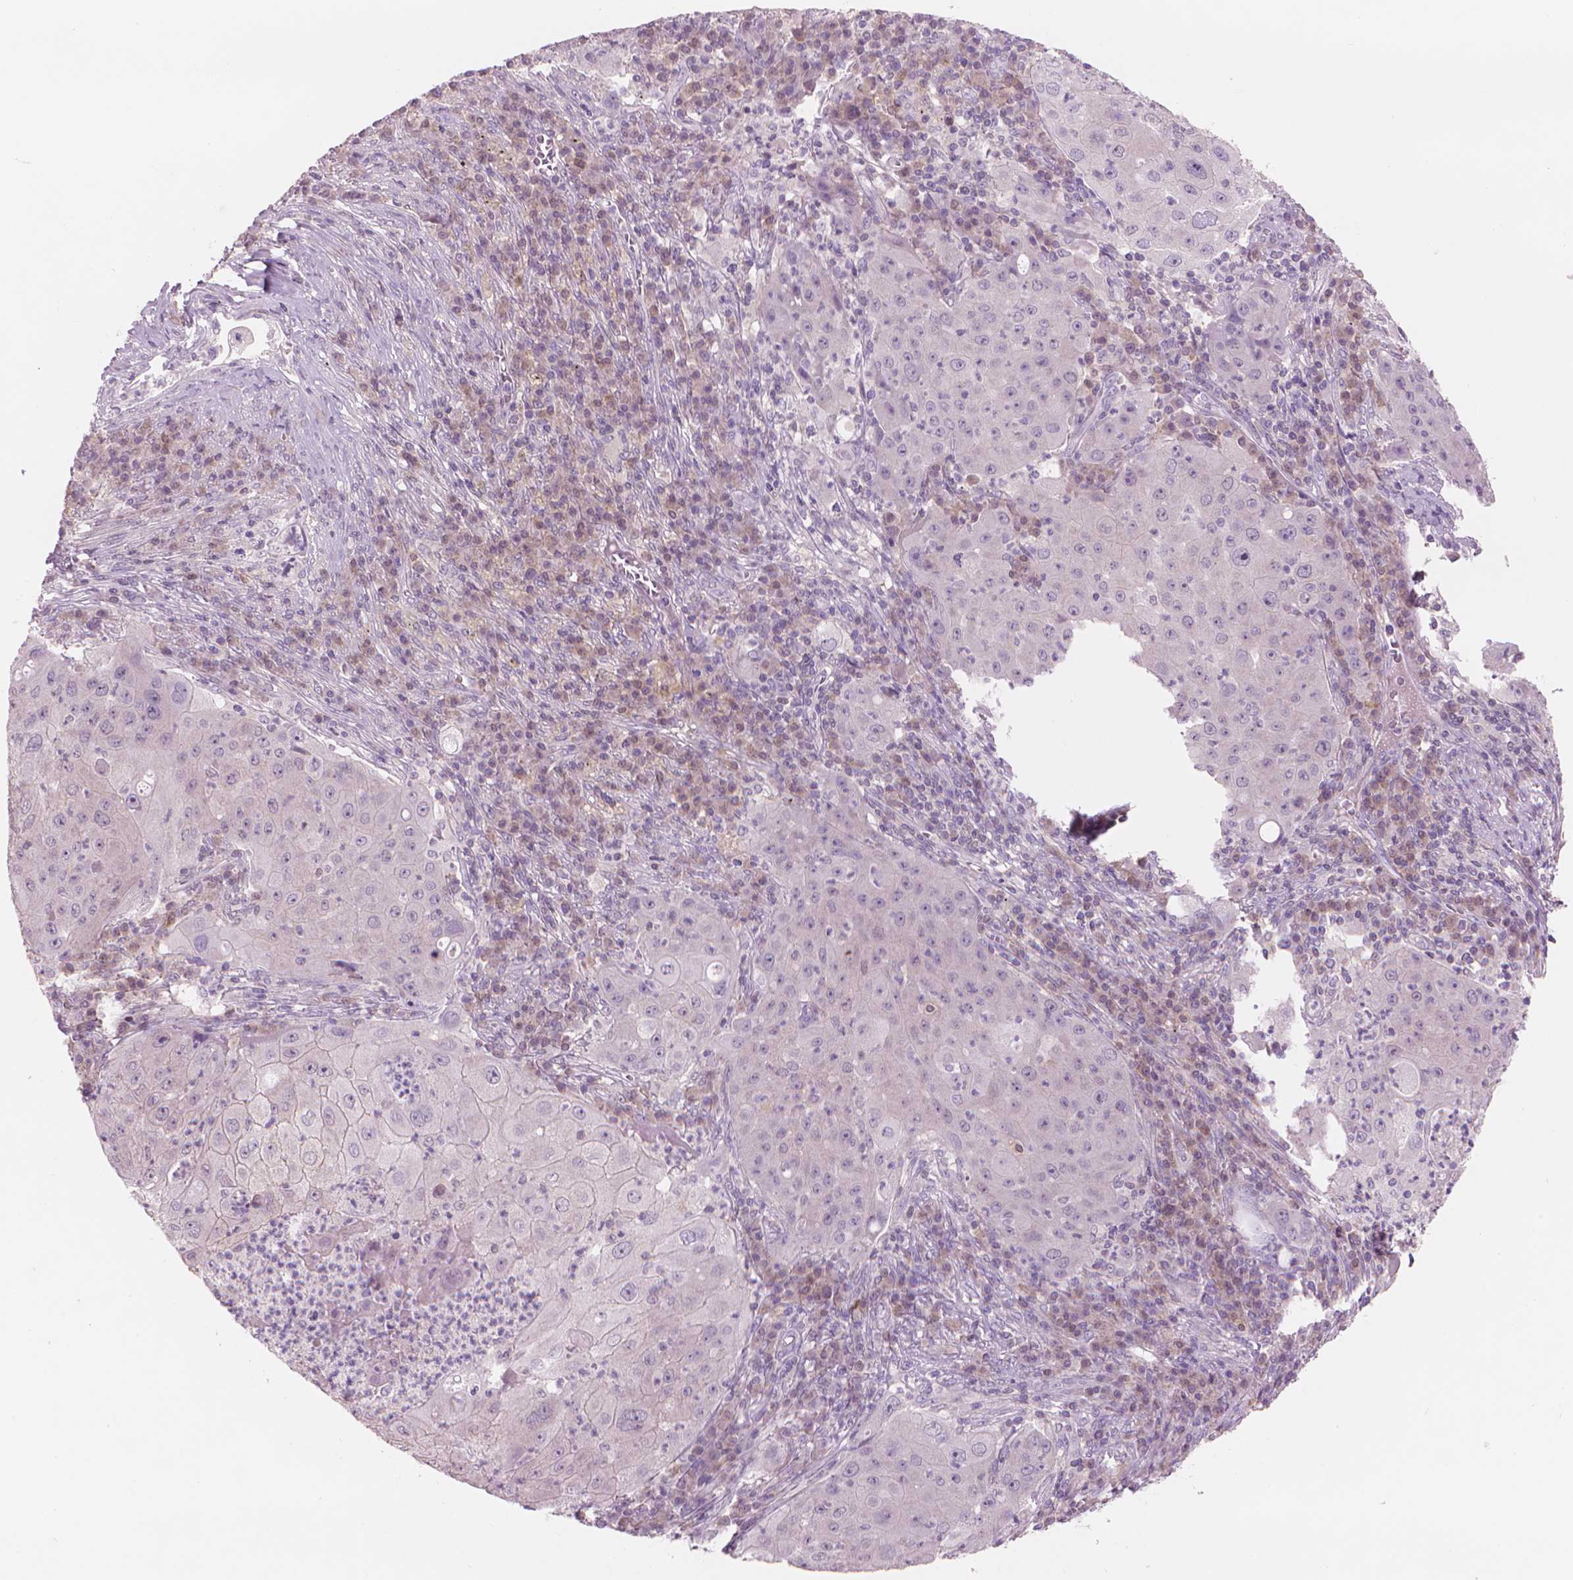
{"staining": {"intensity": "negative", "quantity": "none", "location": "none"}, "tissue": "lung cancer", "cell_type": "Tumor cells", "image_type": "cancer", "snomed": [{"axis": "morphology", "description": "Squamous cell carcinoma, NOS"}, {"axis": "topography", "description": "Lung"}], "caption": "Protein analysis of lung cancer demonstrates no significant positivity in tumor cells.", "gene": "ENO2", "patient": {"sex": "female", "age": 59}}